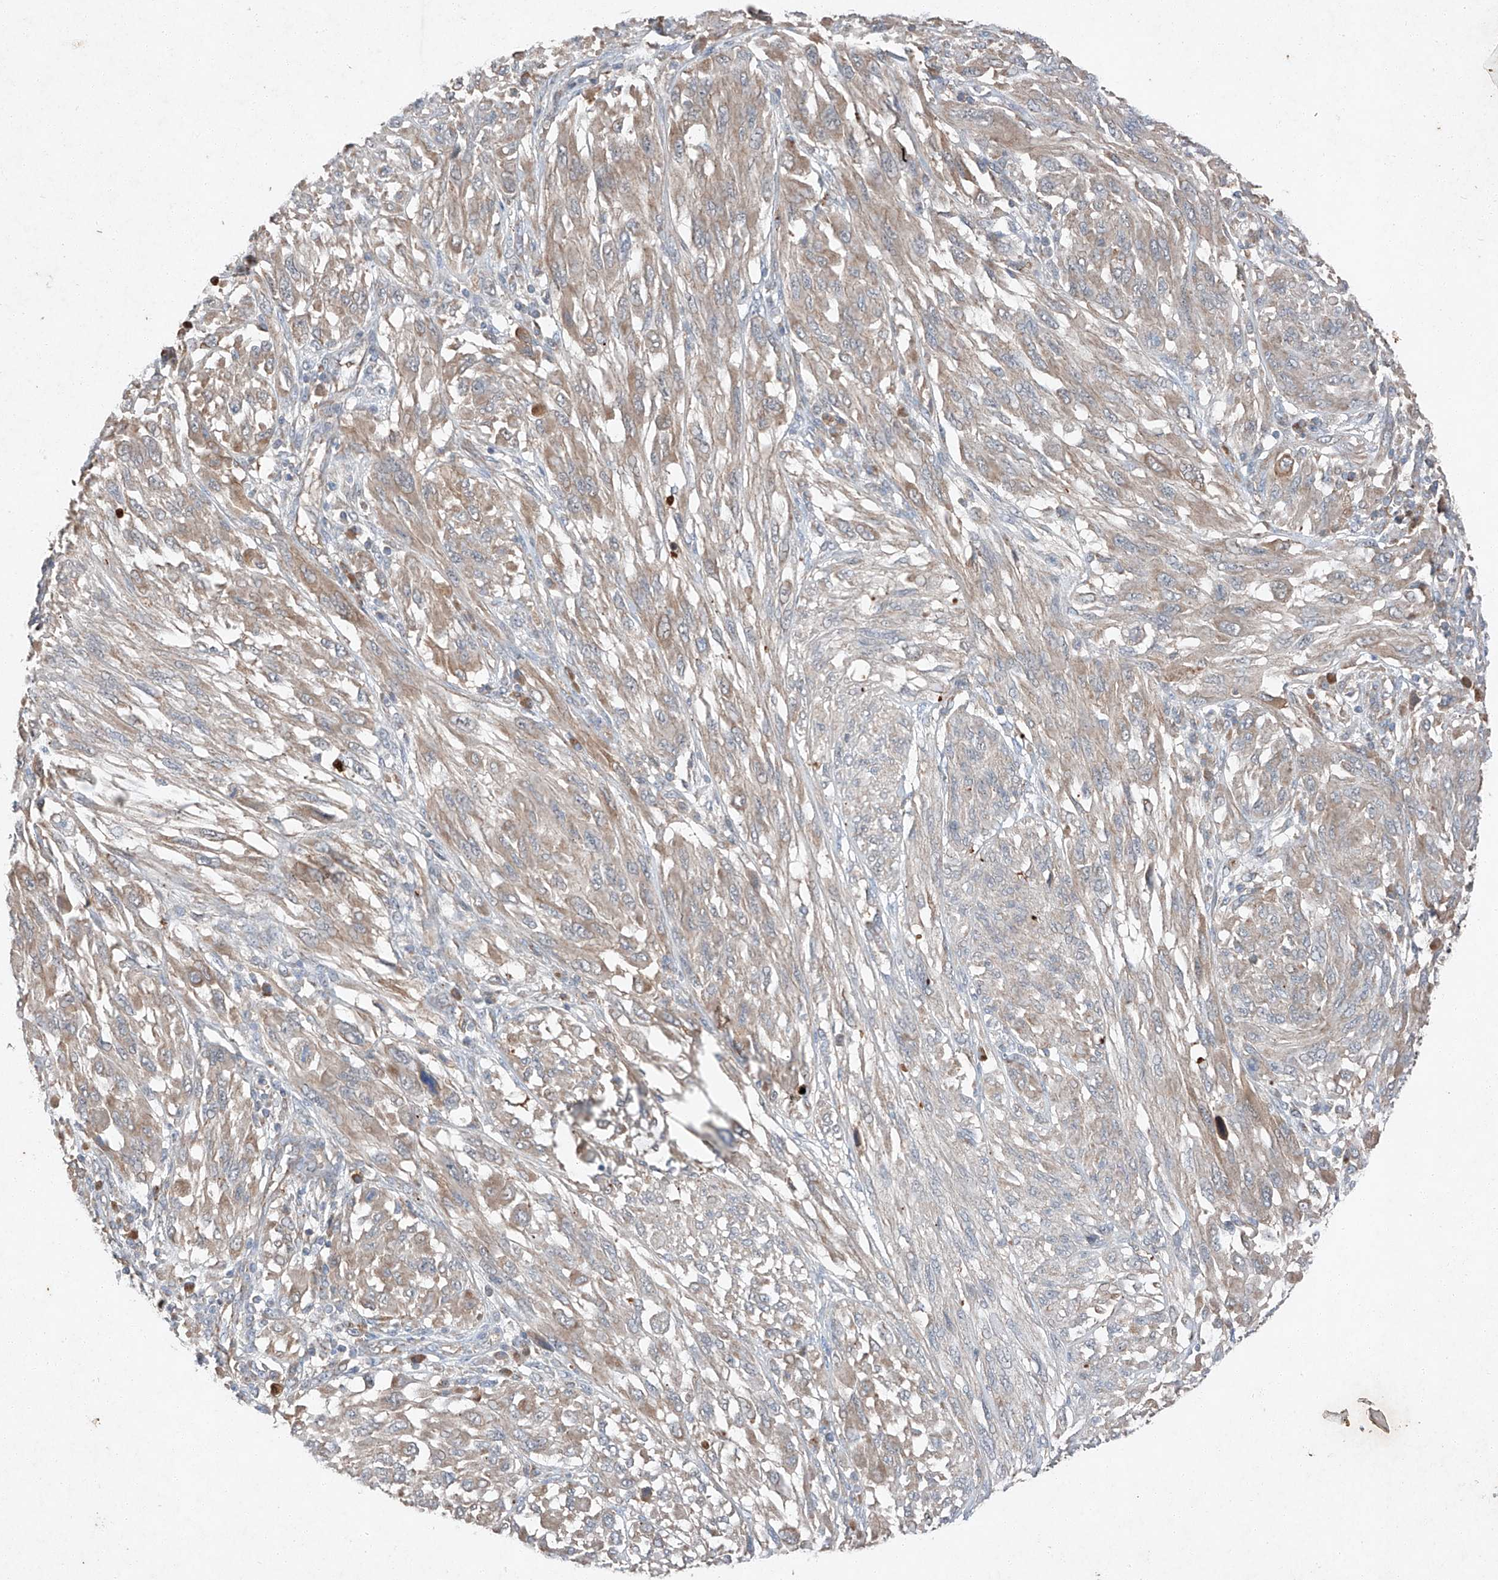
{"staining": {"intensity": "weak", "quantity": "25%-75%", "location": "cytoplasmic/membranous"}, "tissue": "melanoma", "cell_type": "Tumor cells", "image_type": "cancer", "snomed": [{"axis": "morphology", "description": "Malignant melanoma, NOS"}, {"axis": "topography", "description": "Skin"}], "caption": "Immunohistochemistry image of neoplastic tissue: human melanoma stained using IHC reveals low levels of weak protein expression localized specifically in the cytoplasmic/membranous of tumor cells, appearing as a cytoplasmic/membranous brown color.", "gene": "RUSC1", "patient": {"sex": "female", "age": 91}}